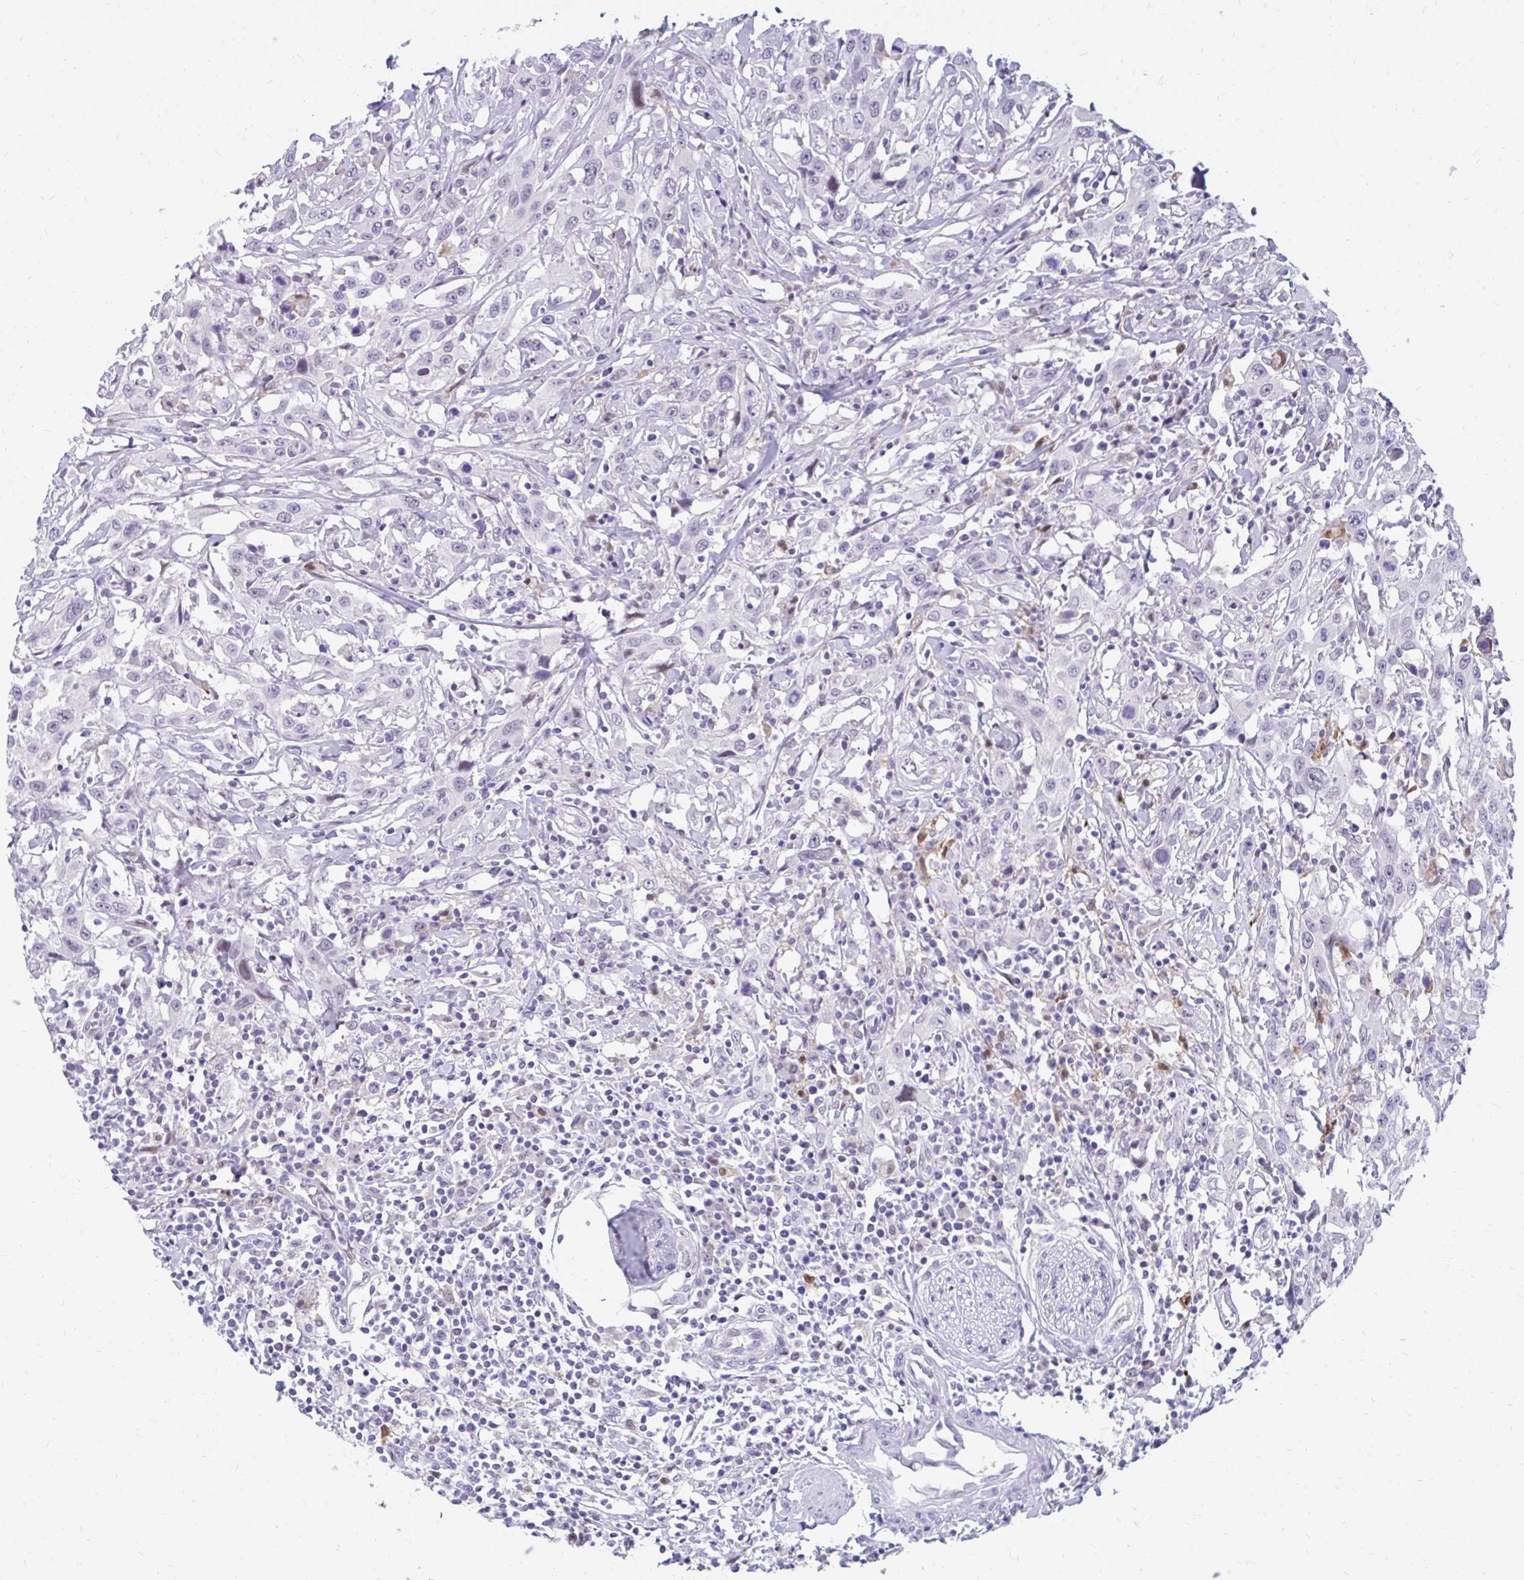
{"staining": {"intensity": "negative", "quantity": "none", "location": "none"}, "tissue": "urothelial cancer", "cell_type": "Tumor cells", "image_type": "cancer", "snomed": [{"axis": "morphology", "description": "Urothelial carcinoma, High grade"}, {"axis": "topography", "description": "Urinary bladder"}], "caption": "Immunohistochemical staining of human urothelial cancer demonstrates no significant positivity in tumor cells.", "gene": "GLB1L2", "patient": {"sex": "male", "age": 61}}